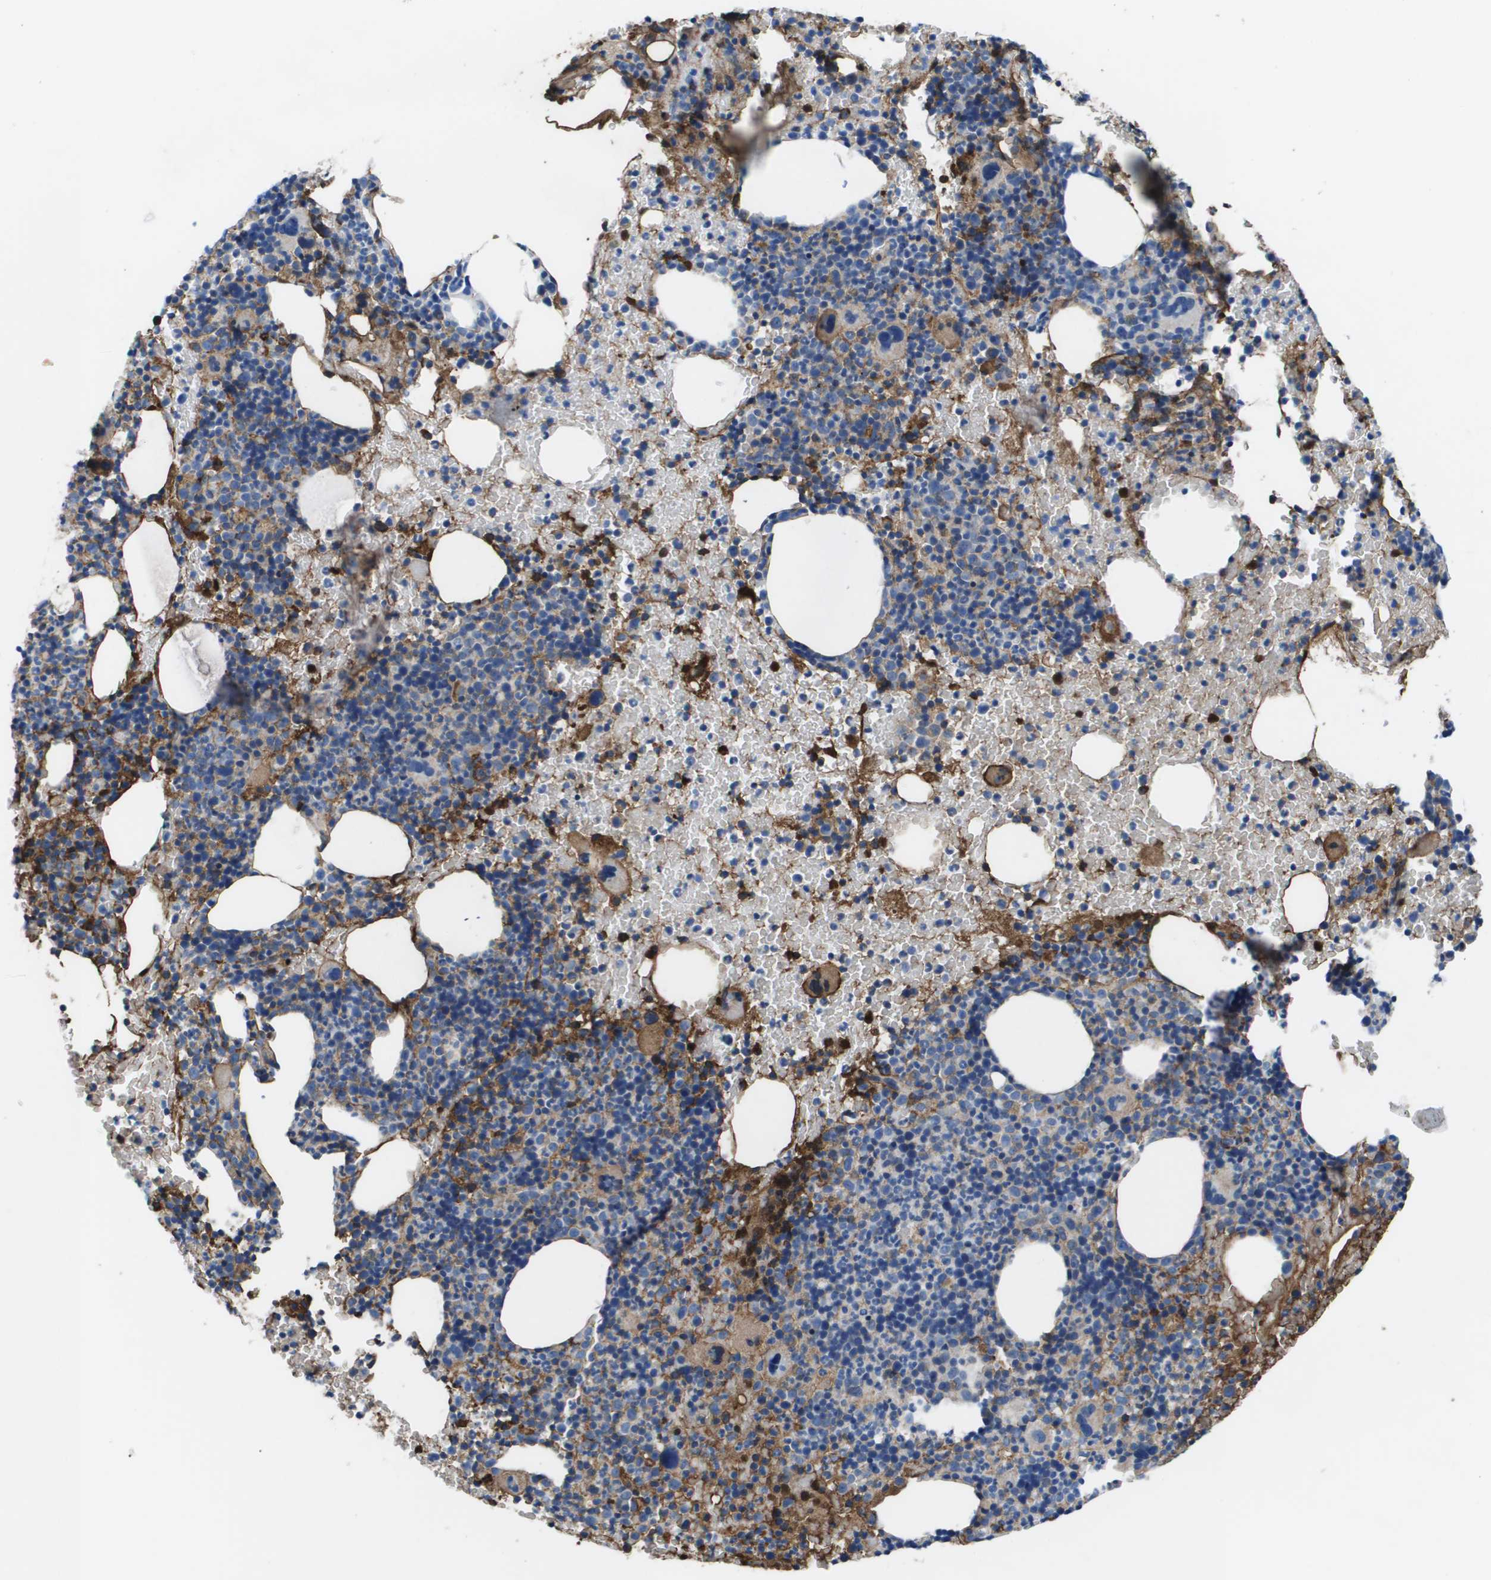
{"staining": {"intensity": "moderate", "quantity": "25%-75%", "location": "cytoplasmic/membranous"}, "tissue": "bone marrow", "cell_type": "Hematopoietic cells", "image_type": "normal", "snomed": [{"axis": "morphology", "description": "Normal tissue, NOS"}, {"axis": "morphology", "description": "Inflammation, NOS"}, {"axis": "topography", "description": "Bone marrow"}], "caption": "This is a histology image of immunohistochemistry staining of normal bone marrow, which shows moderate staining in the cytoplasmic/membranous of hematopoietic cells.", "gene": "VTN", "patient": {"sex": "male", "age": 72}}